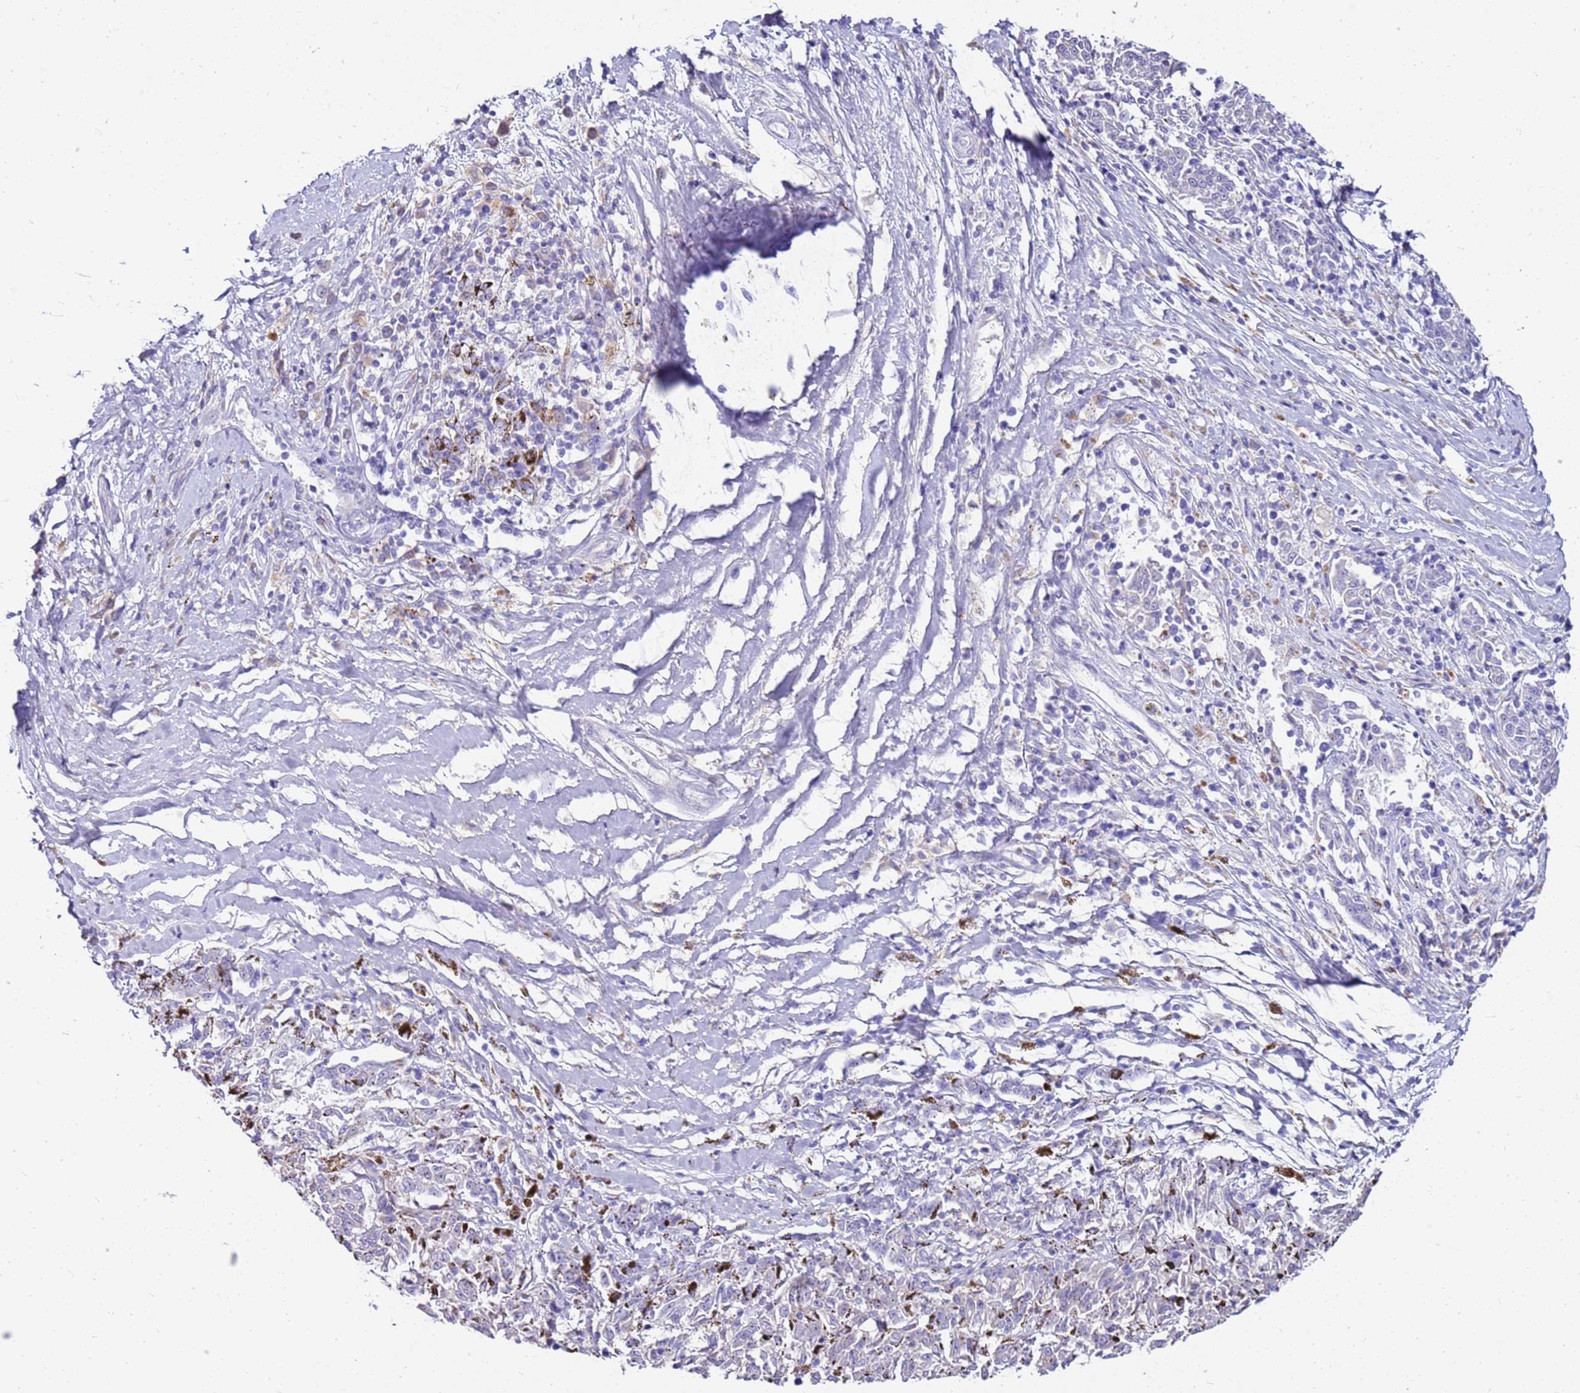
{"staining": {"intensity": "negative", "quantity": "none", "location": "none"}, "tissue": "melanoma", "cell_type": "Tumor cells", "image_type": "cancer", "snomed": [{"axis": "morphology", "description": "Malignant melanoma, NOS"}, {"axis": "topography", "description": "Skin"}], "caption": "DAB (3,3'-diaminobenzidine) immunohistochemical staining of human malignant melanoma shows no significant staining in tumor cells. The staining was performed using DAB (3,3'-diaminobenzidine) to visualize the protein expression in brown, while the nuclei were stained in blue with hematoxylin (Magnification: 20x).", "gene": "EVPLL", "patient": {"sex": "female", "age": 72}}